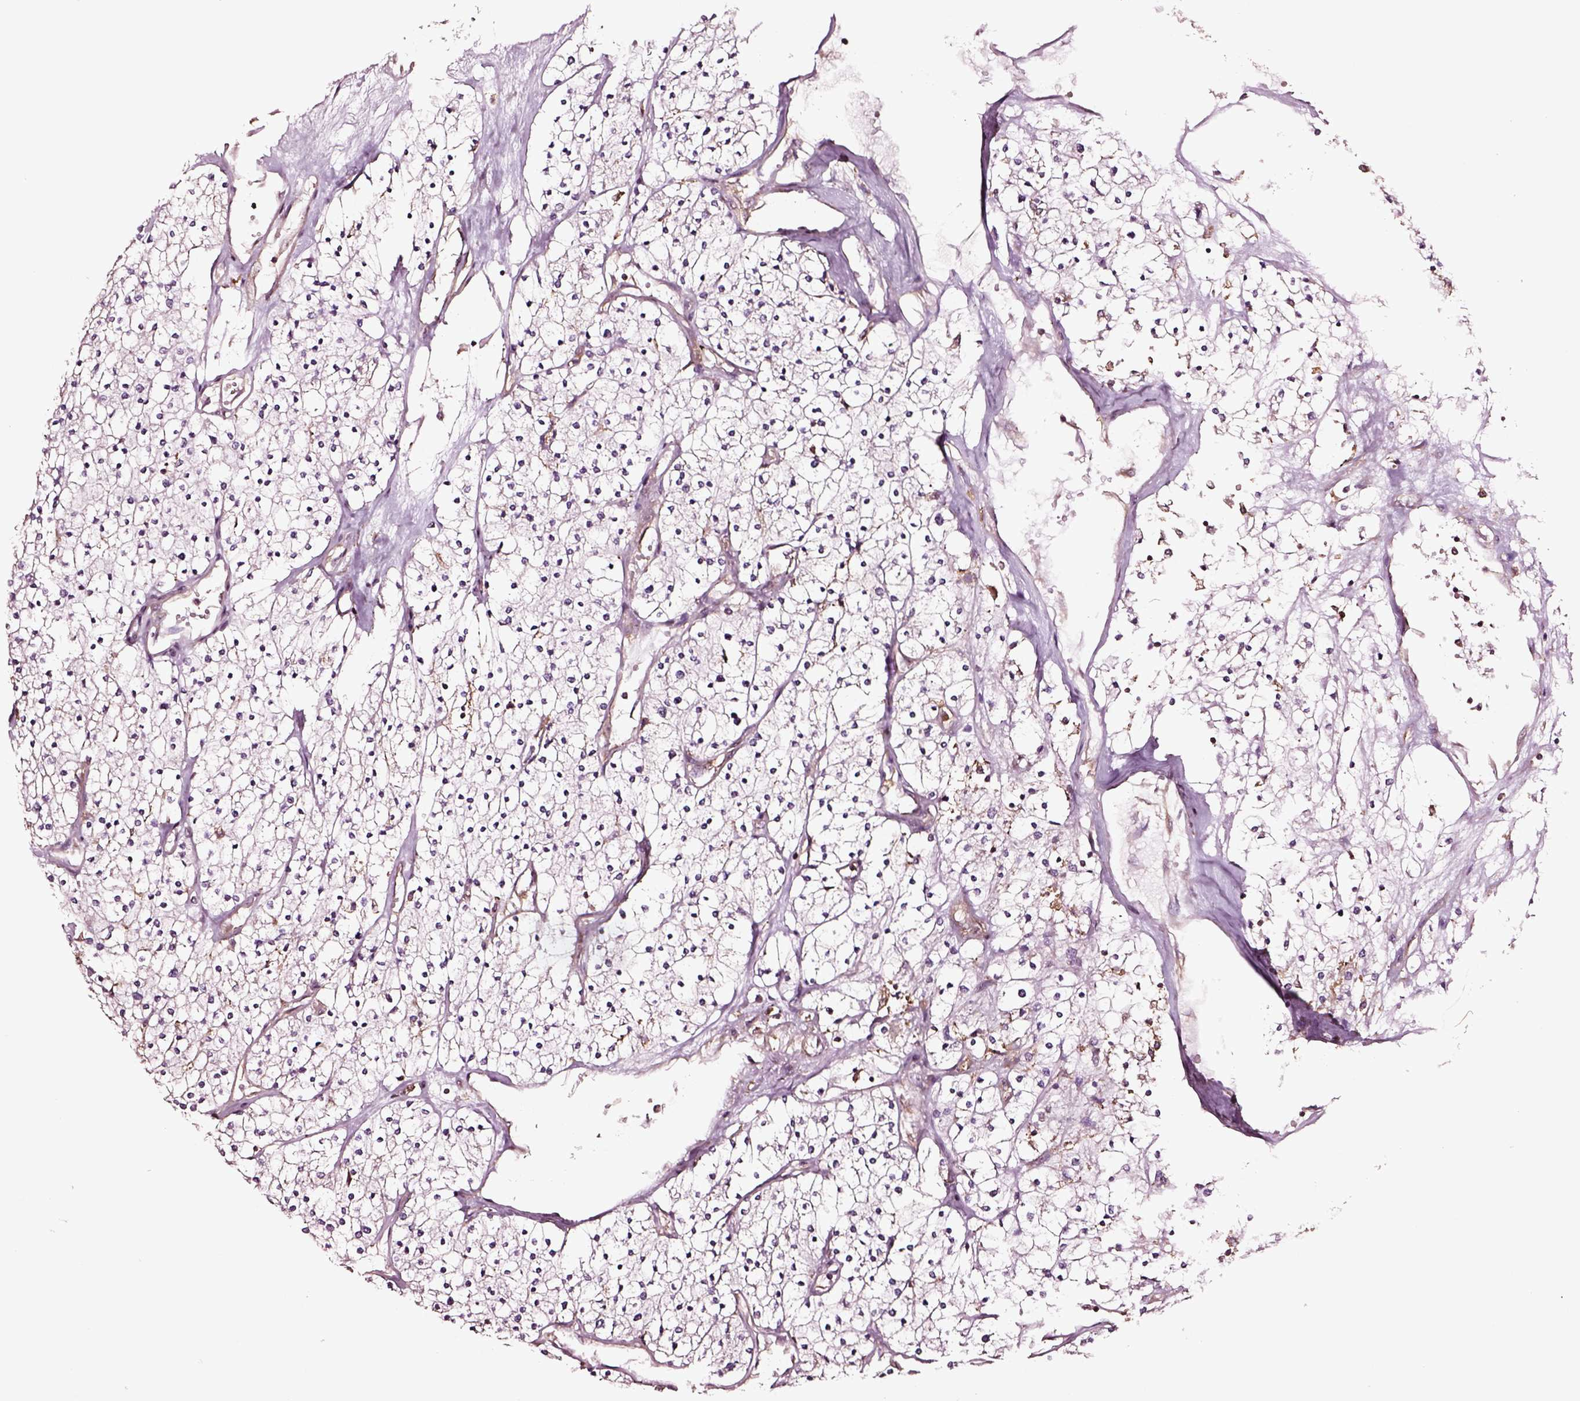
{"staining": {"intensity": "negative", "quantity": "none", "location": "none"}, "tissue": "renal cancer", "cell_type": "Tumor cells", "image_type": "cancer", "snomed": [{"axis": "morphology", "description": "Adenocarcinoma, NOS"}, {"axis": "topography", "description": "Kidney"}], "caption": "Immunohistochemistry micrograph of renal cancer stained for a protein (brown), which demonstrates no expression in tumor cells.", "gene": "RASSF5", "patient": {"sex": "male", "age": 80}}